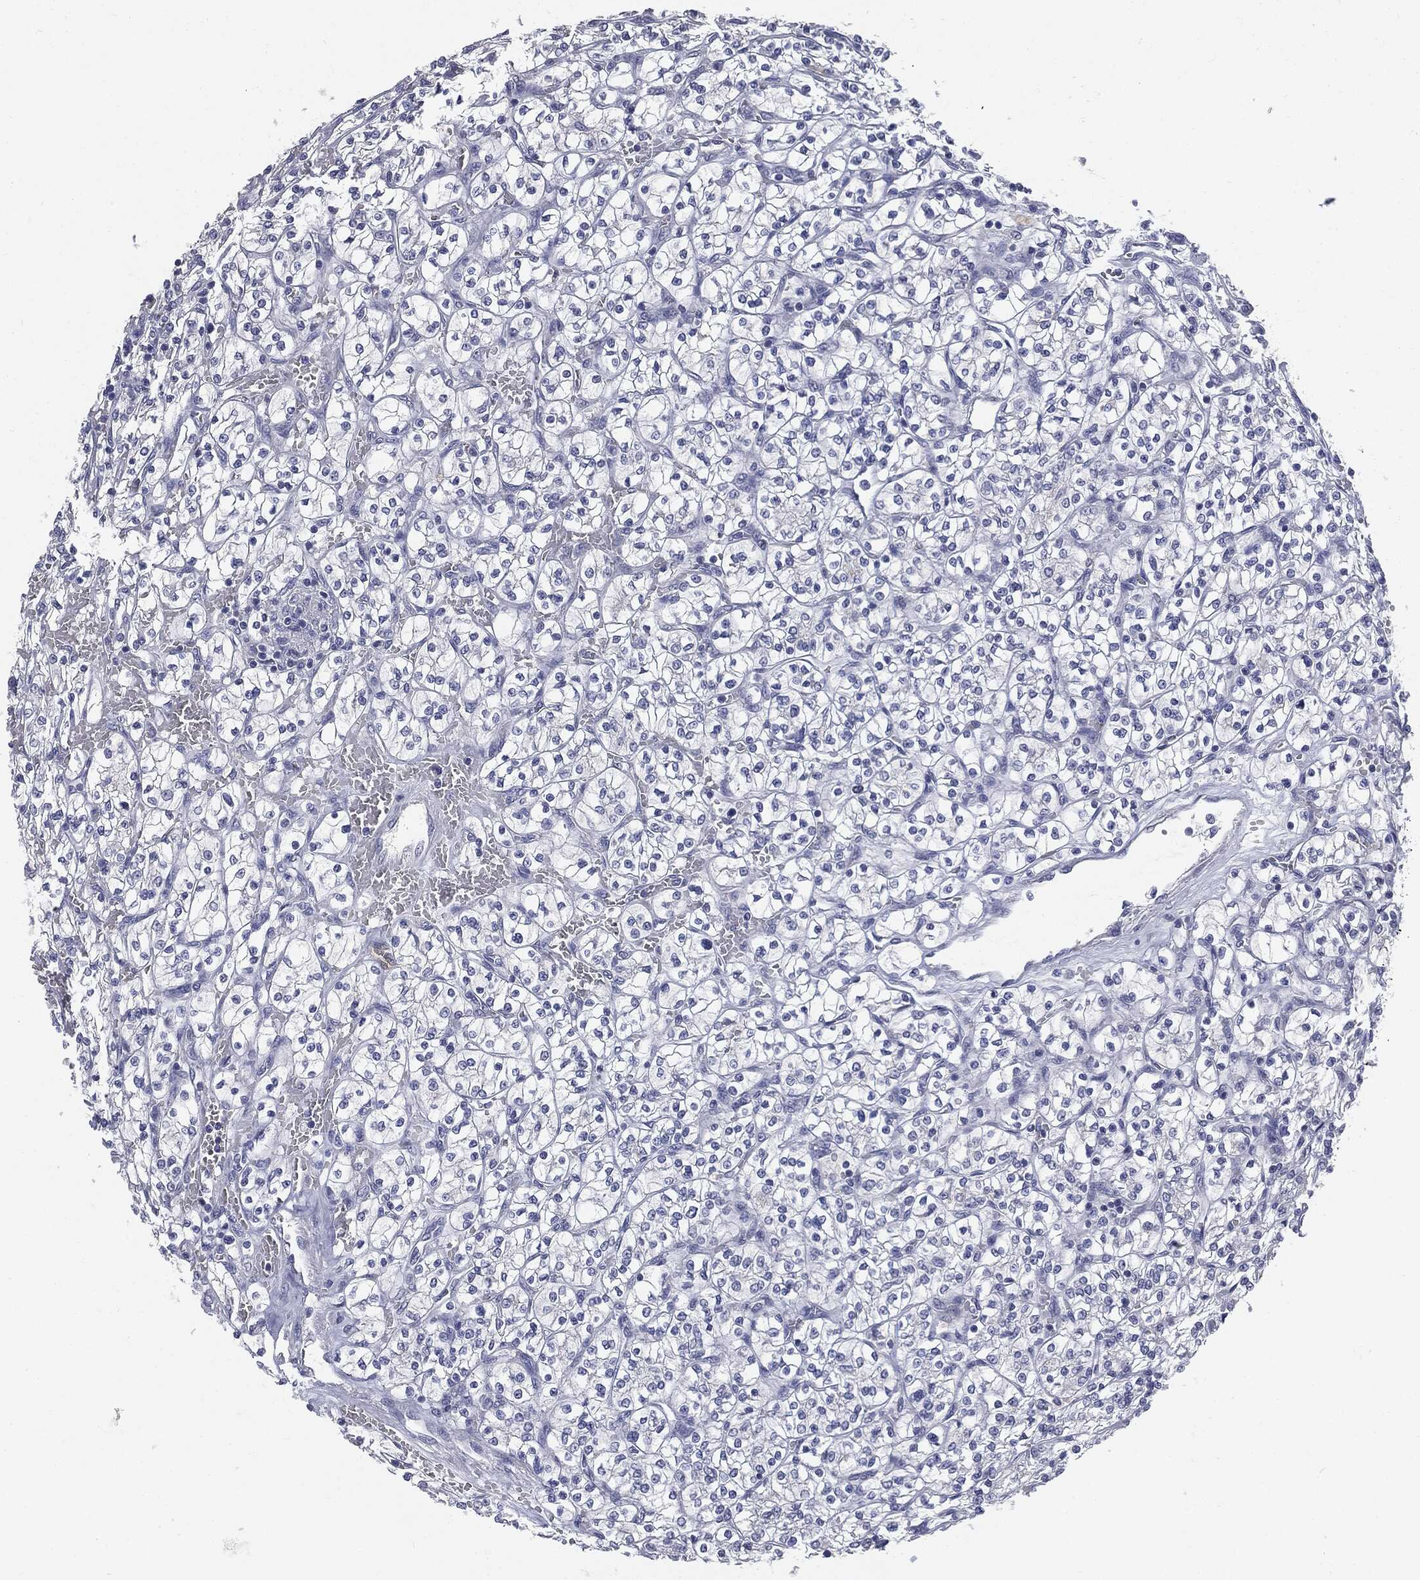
{"staining": {"intensity": "negative", "quantity": "none", "location": "none"}, "tissue": "renal cancer", "cell_type": "Tumor cells", "image_type": "cancer", "snomed": [{"axis": "morphology", "description": "Adenocarcinoma, NOS"}, {"axis": "topography", "description": "Kidney"}], "caption": "Immunohistochemistry micrograph of human renal cancer stained for a protein (brown), which exhibits no positivity in tumor cells. Nuclei are stained in blue.", "gene": "AFP", "patient": {"sex": "female", "age": 64}}